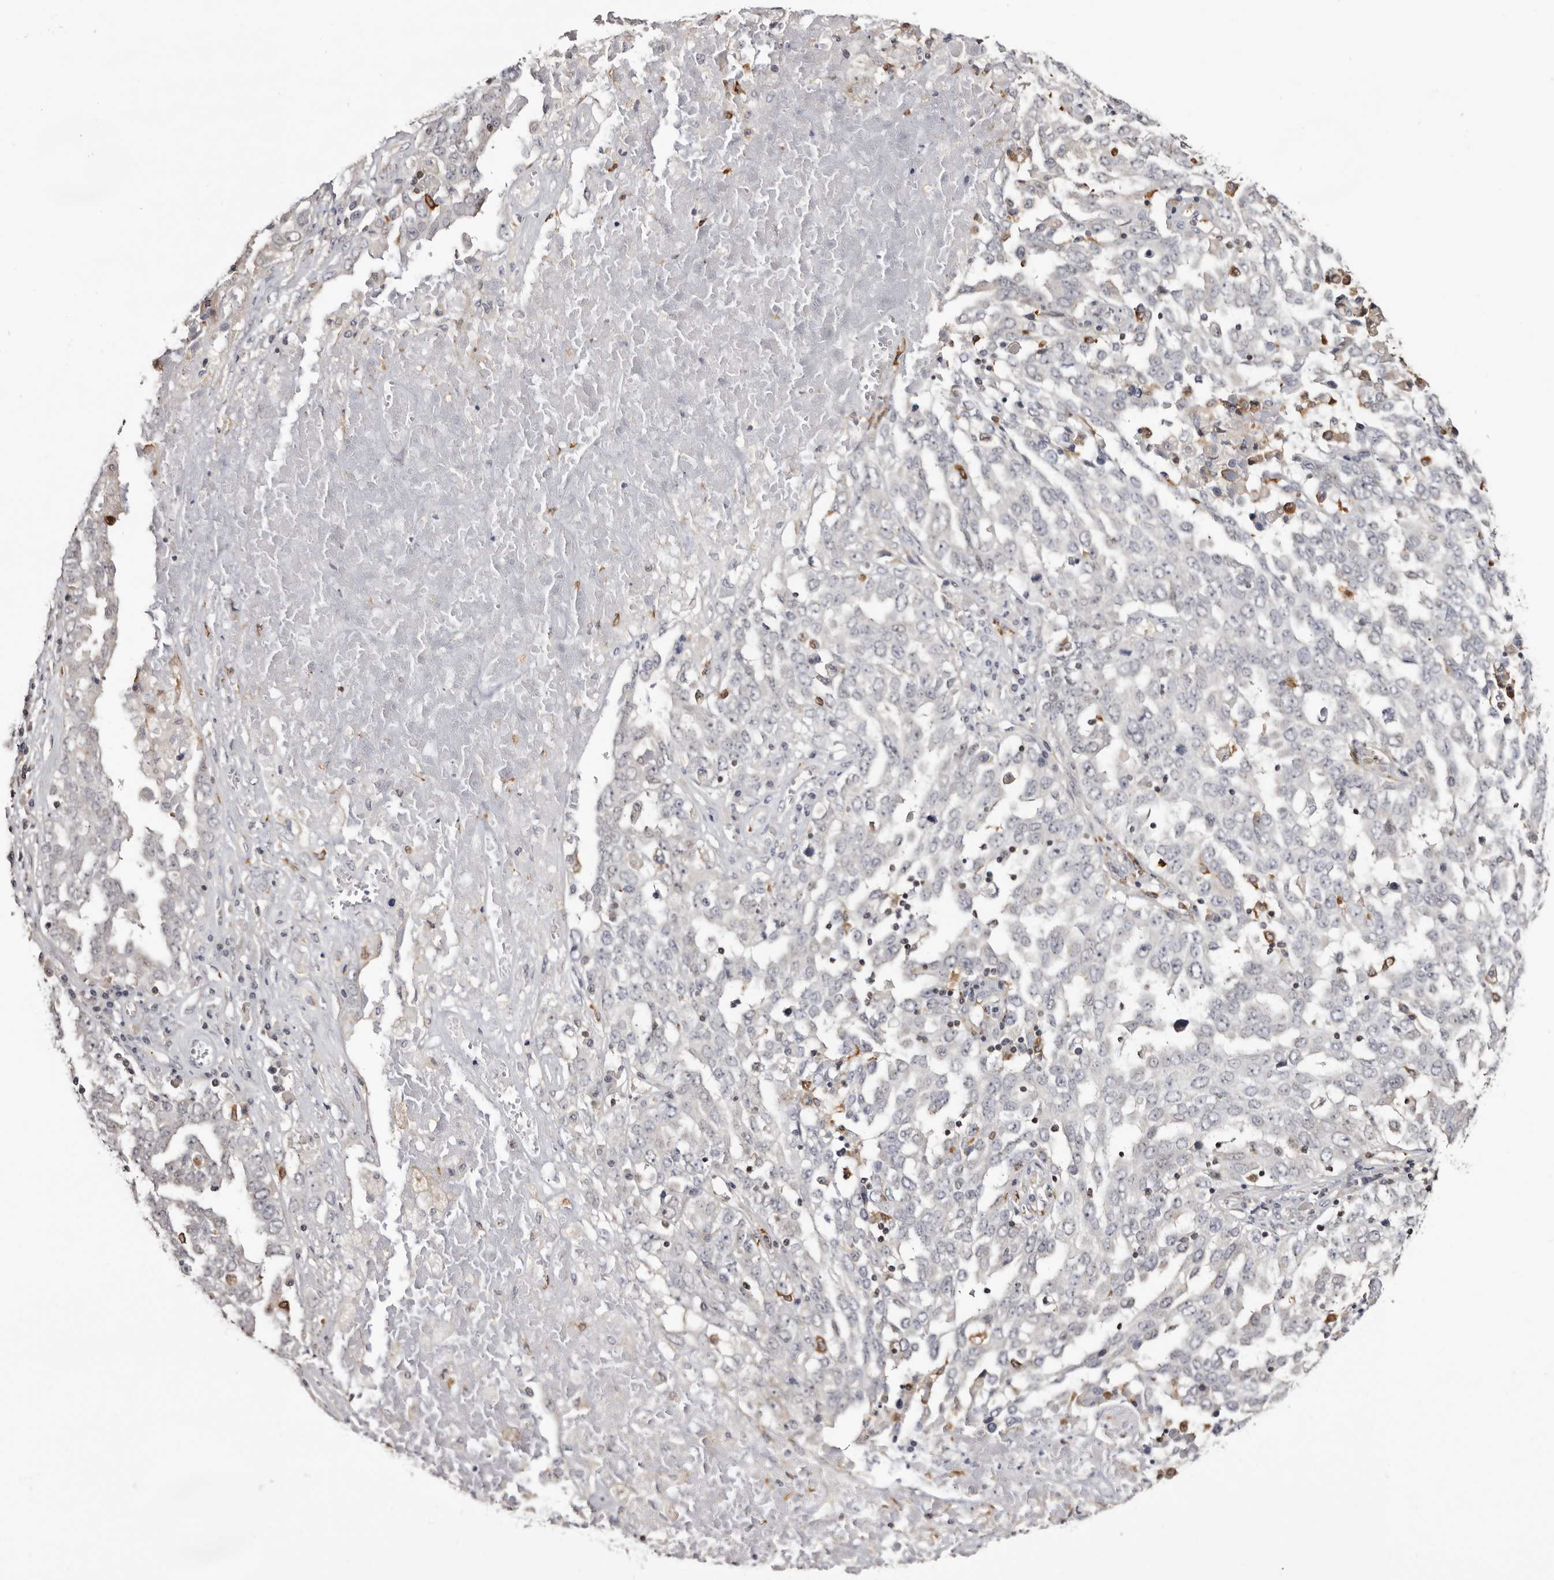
{"staining": {"intensity": "negative", "quantity": "none", "location": "none"}, "tissue": "ovarian cancer", "cell_type": "Tumor cells", "image_type": "cancer", "snomed": [{"axis": "morphology", "description": "Carcinoma, endometroid"}, {"axis": "topography", "description": "Ovary"}], "caption": "This micrograph is of ovarian endometroid carcinoma stained with IHC to label a protein in brown with the nuclei are counter-stained blue. There is no staining in tumor cells.", "gene": "TNNI1", "patient": {"sex": "female", "age": 62}}